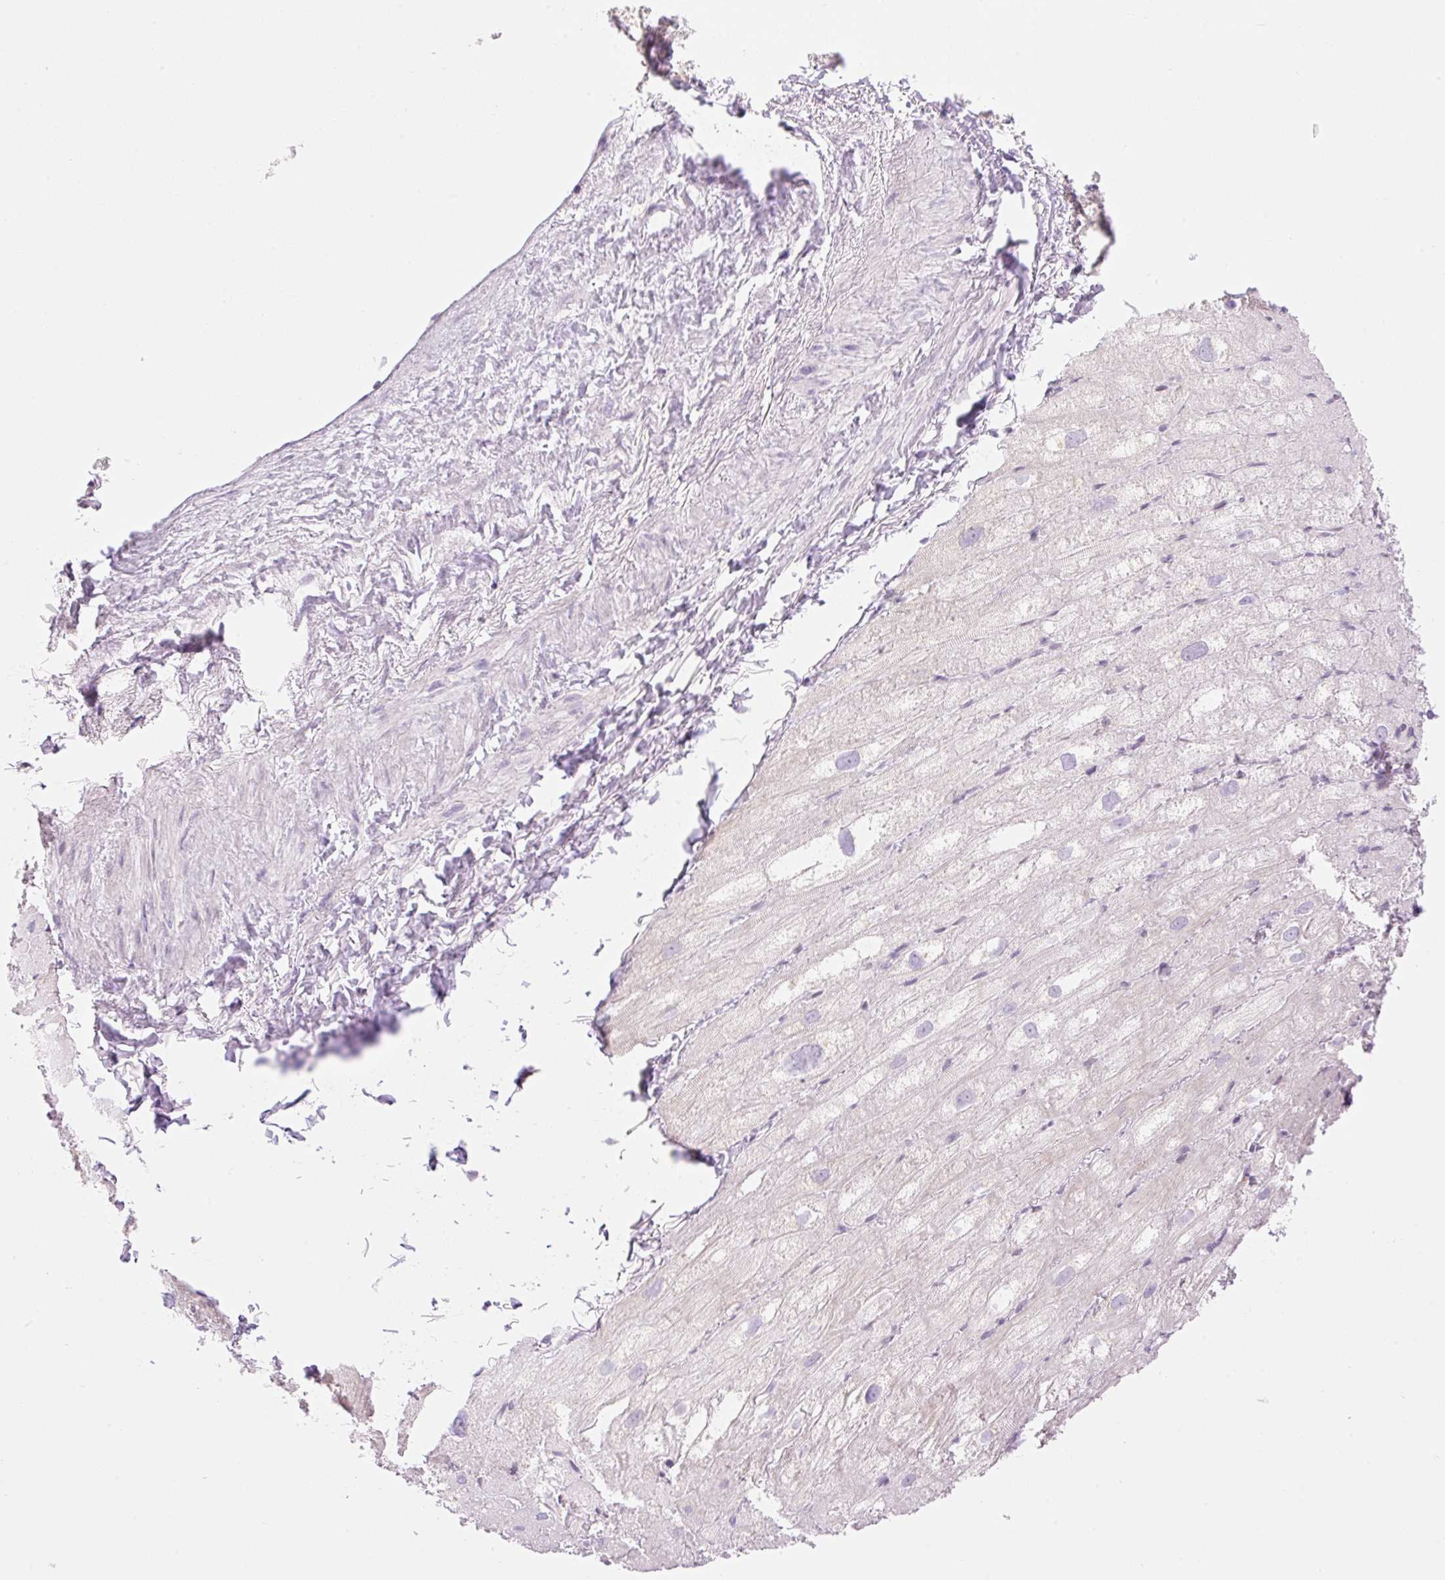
{"staining": {"intensity": "weak", "quantity": "<25%", "location": "cytoplasmic/membranous"}, "tissue": "heart muscle", "cell_type": "Cardiomyocytes", "image_type": "normal", "snomed": [{"axis": "morphology", "description": "Normal tissue, NOS"}, {"axis": "topography", "description": "Heart"}], "caption": "A high-resolution photomicrograph shows IHC staining of benign heart muscle, which displays no significant positivity in cardiomyocytes.", "gene": "TBX15", "patient": {"sex": "male", "age": 62}}